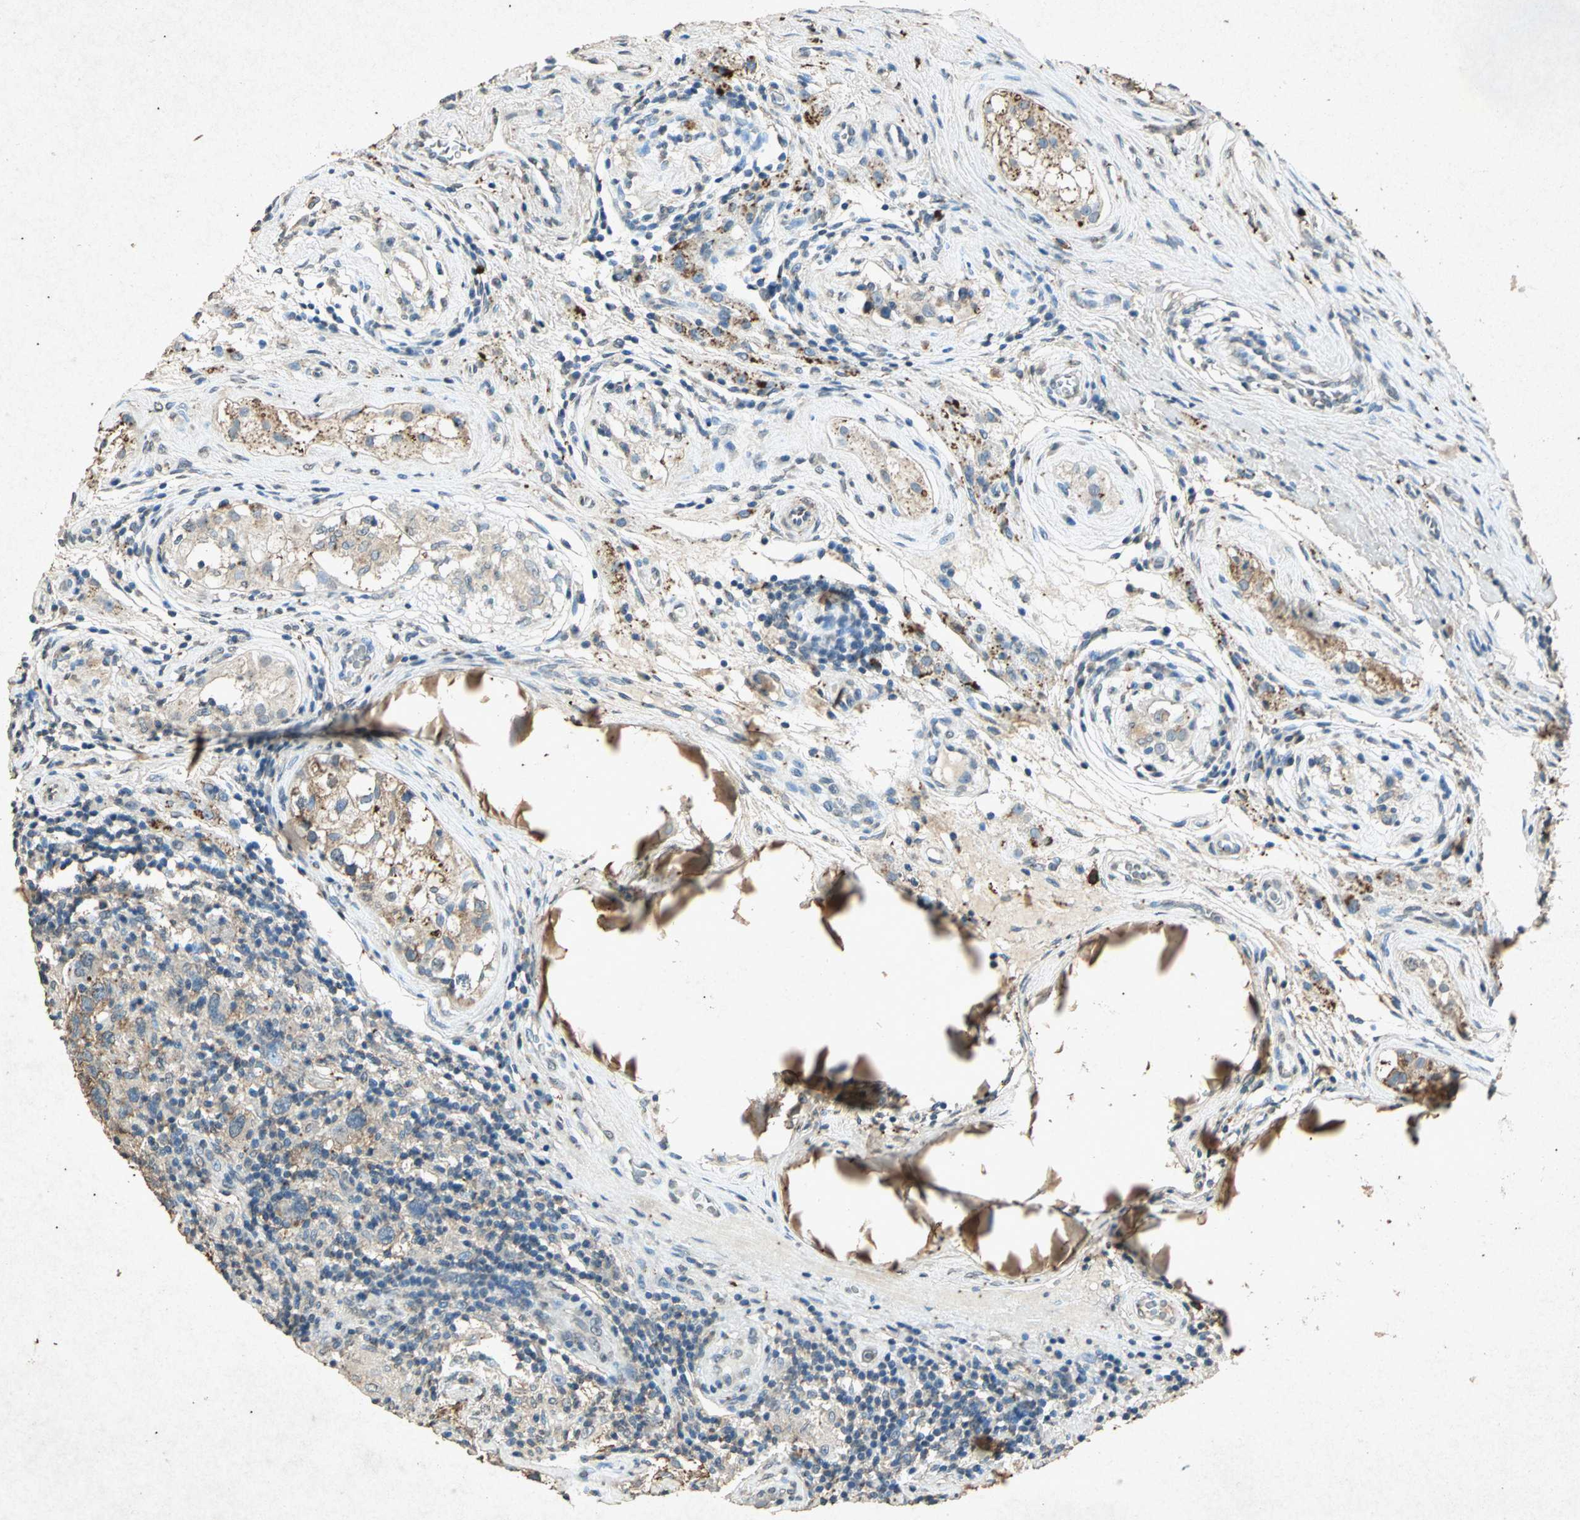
{"staining": {"intensity": "weak", "quantity": "<25%", "location": "cytoplasmic/membranous"}, "tissue": "testis cancer", "cell_type": "Tumor cells", "image_type": "cancer", "snomed": [{"axis": "morphology", "description": "Carcinoma, Embryonal, NOS"}, {"axis": "topography", "description": "Testis"}], "caption": "The histopathology image demonstrates no significant positivity in tumor cells of testis embryonal carcinoma.", "gene": "PSEN1", "patient": {"sex": "male", "age": 21}}